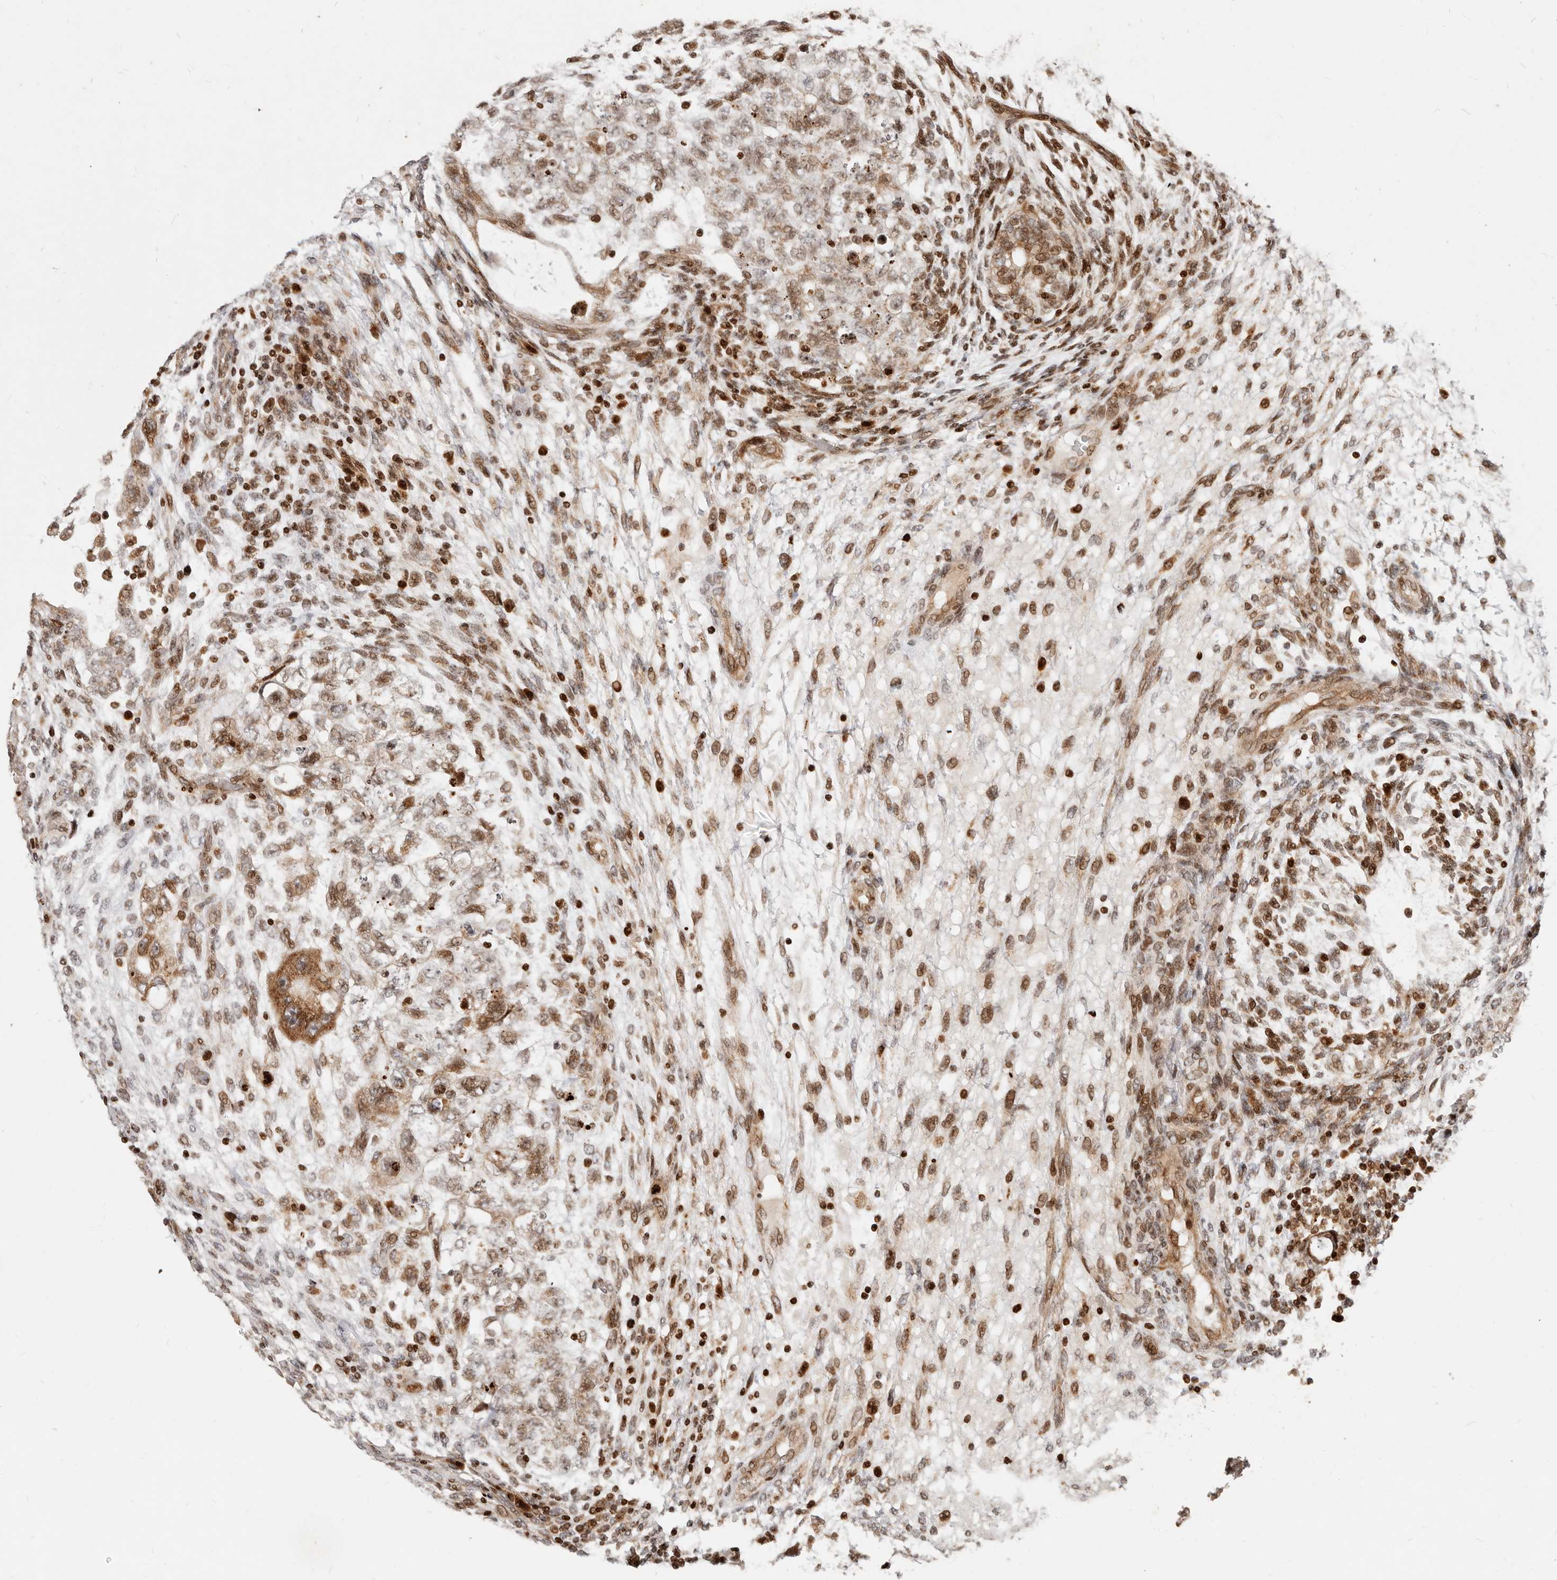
{"staining": {"intensity": "moderate", "quantity": "25%-75%", "location": "cytoplasmic/membranous"}, "tissue": "testis cancer", "cell_type": "Tumor cells", "image_type": "cancer", "snomed": [{"axis": "morphology", "description": "Carcinoma, Embryonal, NOS"}, {"axis": "topography", "description": "Testis"}], "caption": "Immunohistochemical staining of testis cancer demonstrates moderate cytoplasmic/membranous protein staining in about 25%-75% of tumor cells.", "gene": "TRIM4", "patient": {"sex": "male", "age": 36}}